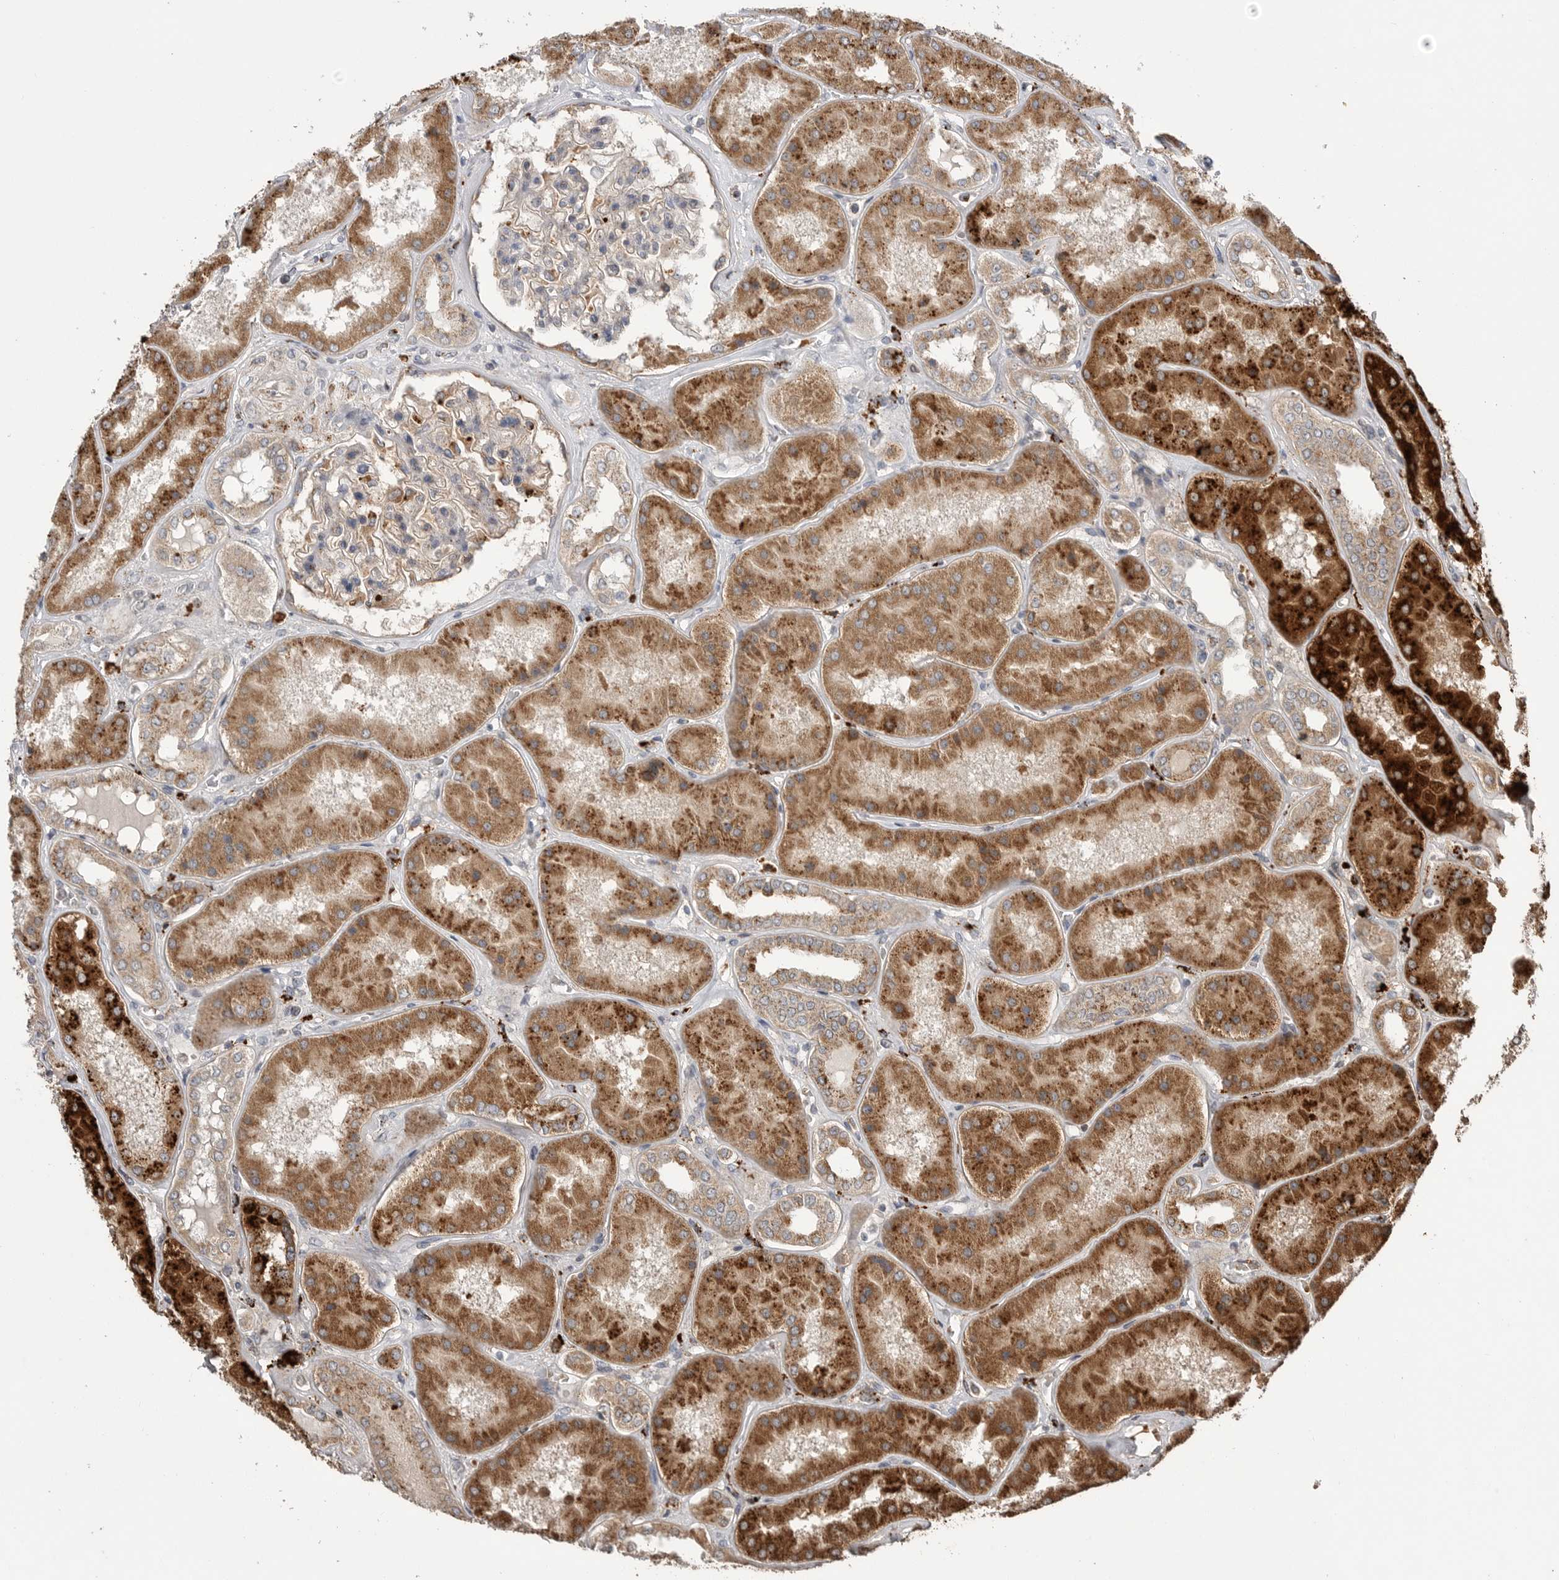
{"staining": {"intensity": "moderate", "quantity": "<25%", "location": "cytoplasmic/membranous"}, "tissue": "kidney", "cell_type": "Cells in glomeruli", "image_type": "normal", "snomed": [{"axis": "morphology", "description": "Normal tissue, NOS"}, {"axis": "topography", "description": "Kidney"}], "caption": "A micrograph of kidney stained for a protein shows moderate cytoplasmic/membranous brown staining in cells in glomeruli. (DAB = brown stain, brightfield microscopy at high magnification).", "gene": "GALNS", "patient": {"sex": "female", "age": 56}}